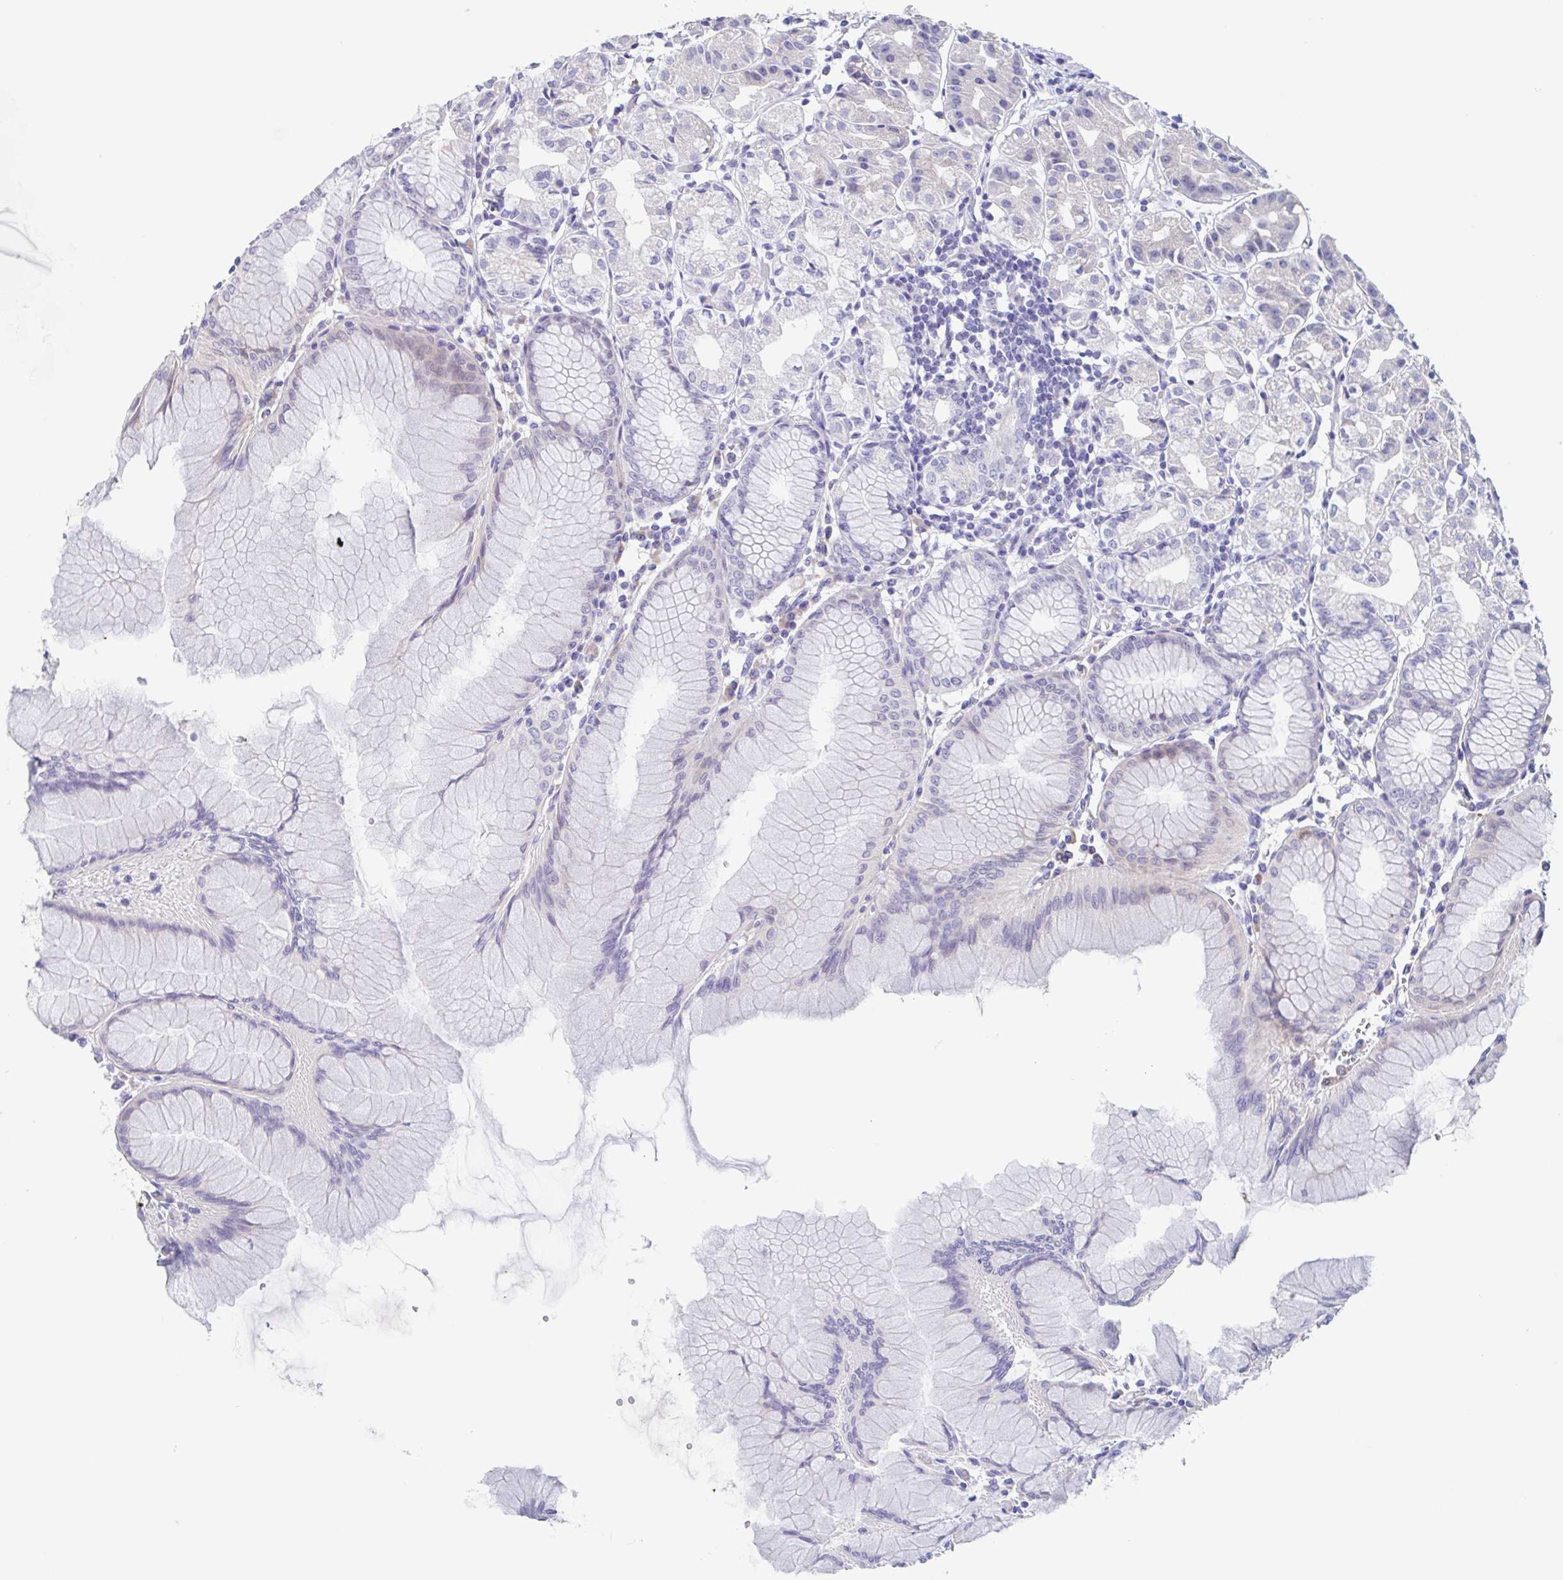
{"staining": {"intensity": "negative", "quantity": "none", "location": "none"}, "tissue": "stomach", "cell_type": "Glandular cells", "image_type": "normal", "snomed": [{"axis": "morphology", "description": "Normal tissue, NOS"}, {"axis": "topography", "description": "Stomach"}], "caption": "Immunohistochemistry micrograph of benign stomach stained for a protein (brown), which shows no expression in glandular cells.", "gene": "NOXRED1", "patient": {"sex": "female", "age": 57}}